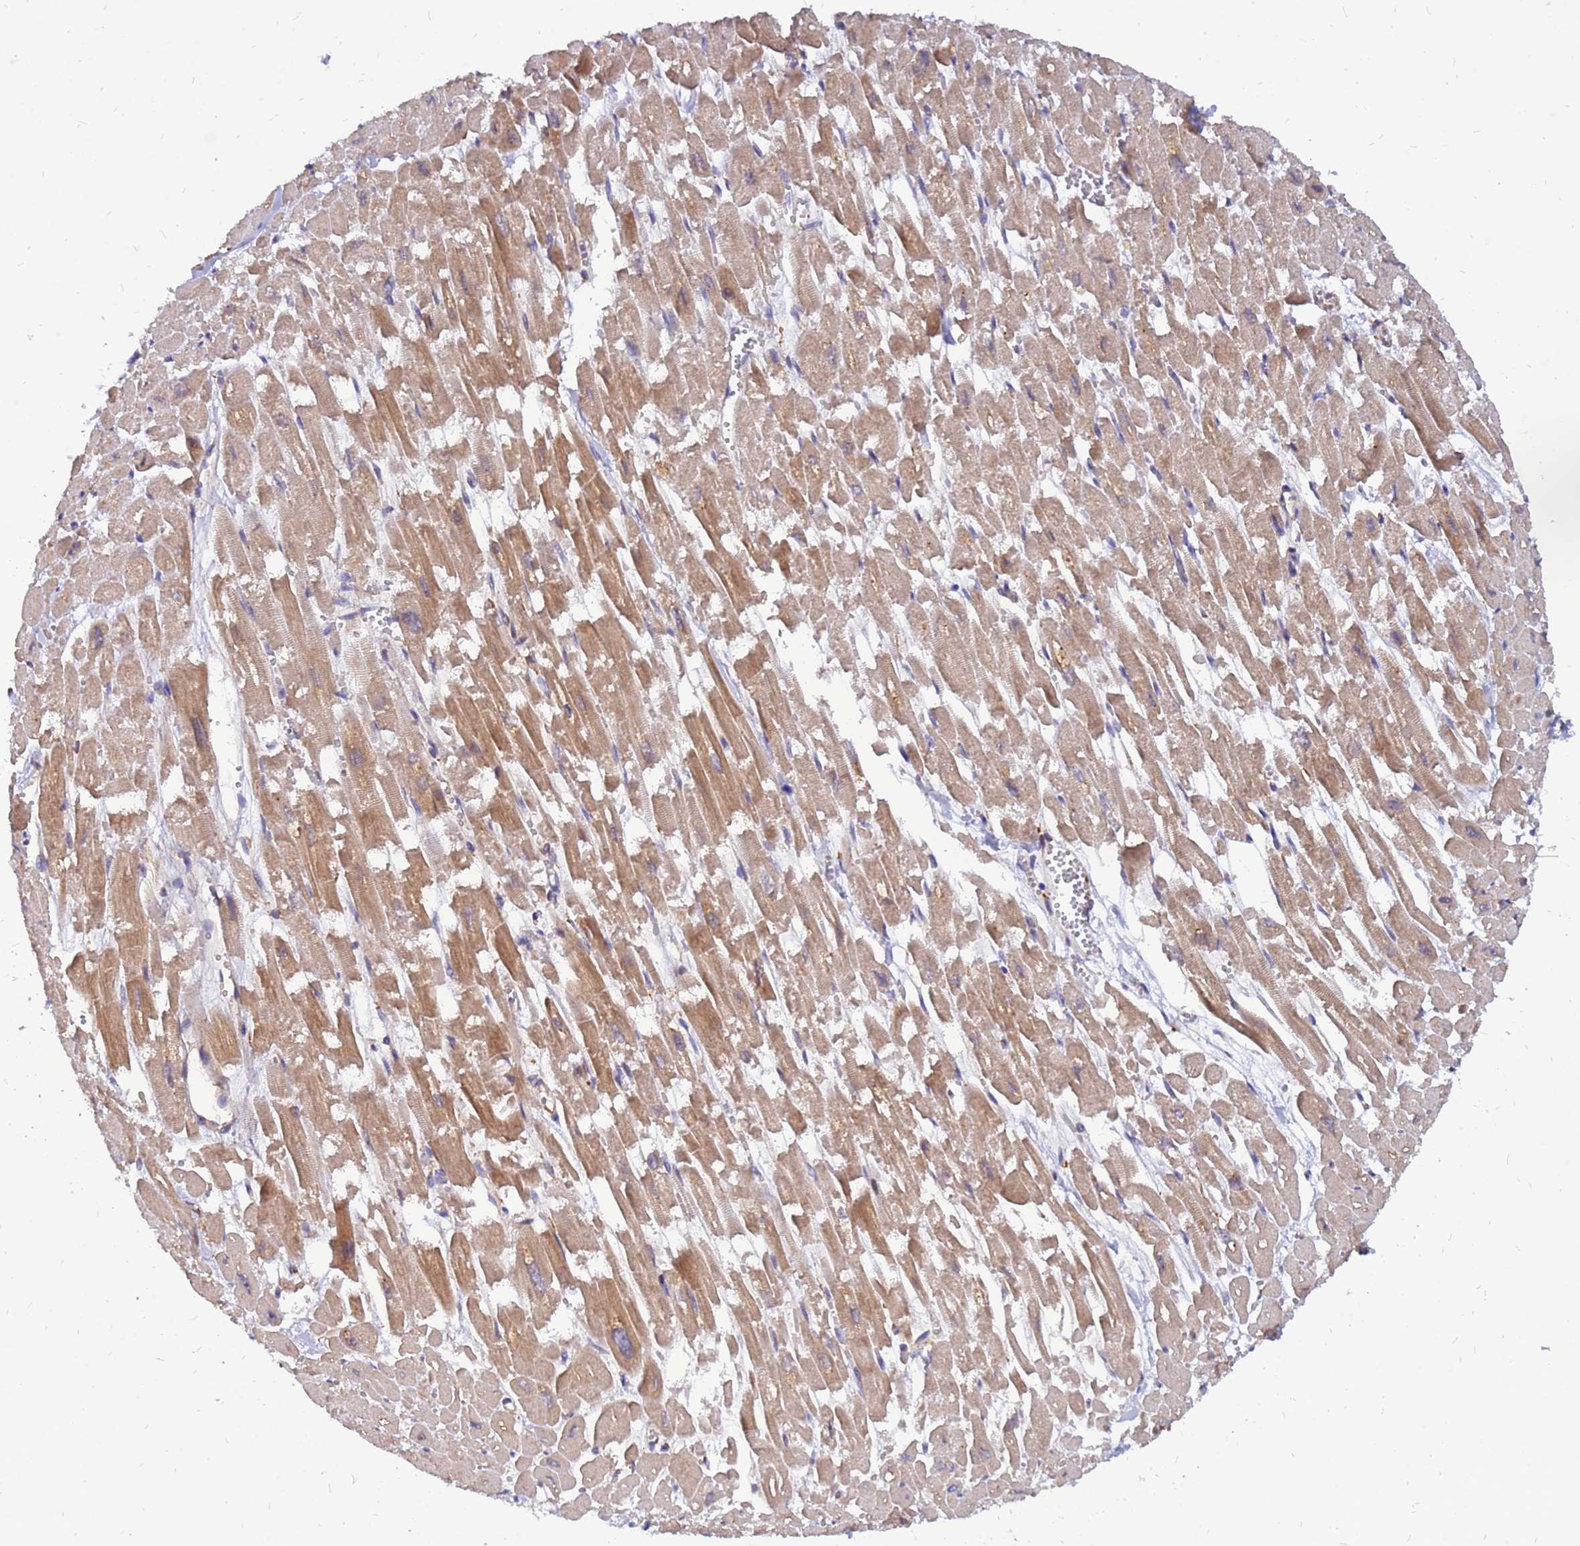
{"staining": {"intensity": "moderate", "quantity": ">75%", "location": "cytoplasmic/membranous"}, "tissue": "heart muscle", "cell_type": "Cardiomyocytes", "image_type": "normal", "snomed": [{"axis": "morphology", "description": "Normal tissue, NOS"}, {"axis": "topography", "description": "Heart"}], "caption": "The immunohistochemical stain highlights moderate cytoplasmic/membranous expression in cardiomyocytes of unremarkable heart muscle. (Stains: DAB in brown, nuclei in blue, Microscopy: brightfield microscopy at high magnification).", "gene": "RPL8", "patient": {"sex": "male", "age": 54}}